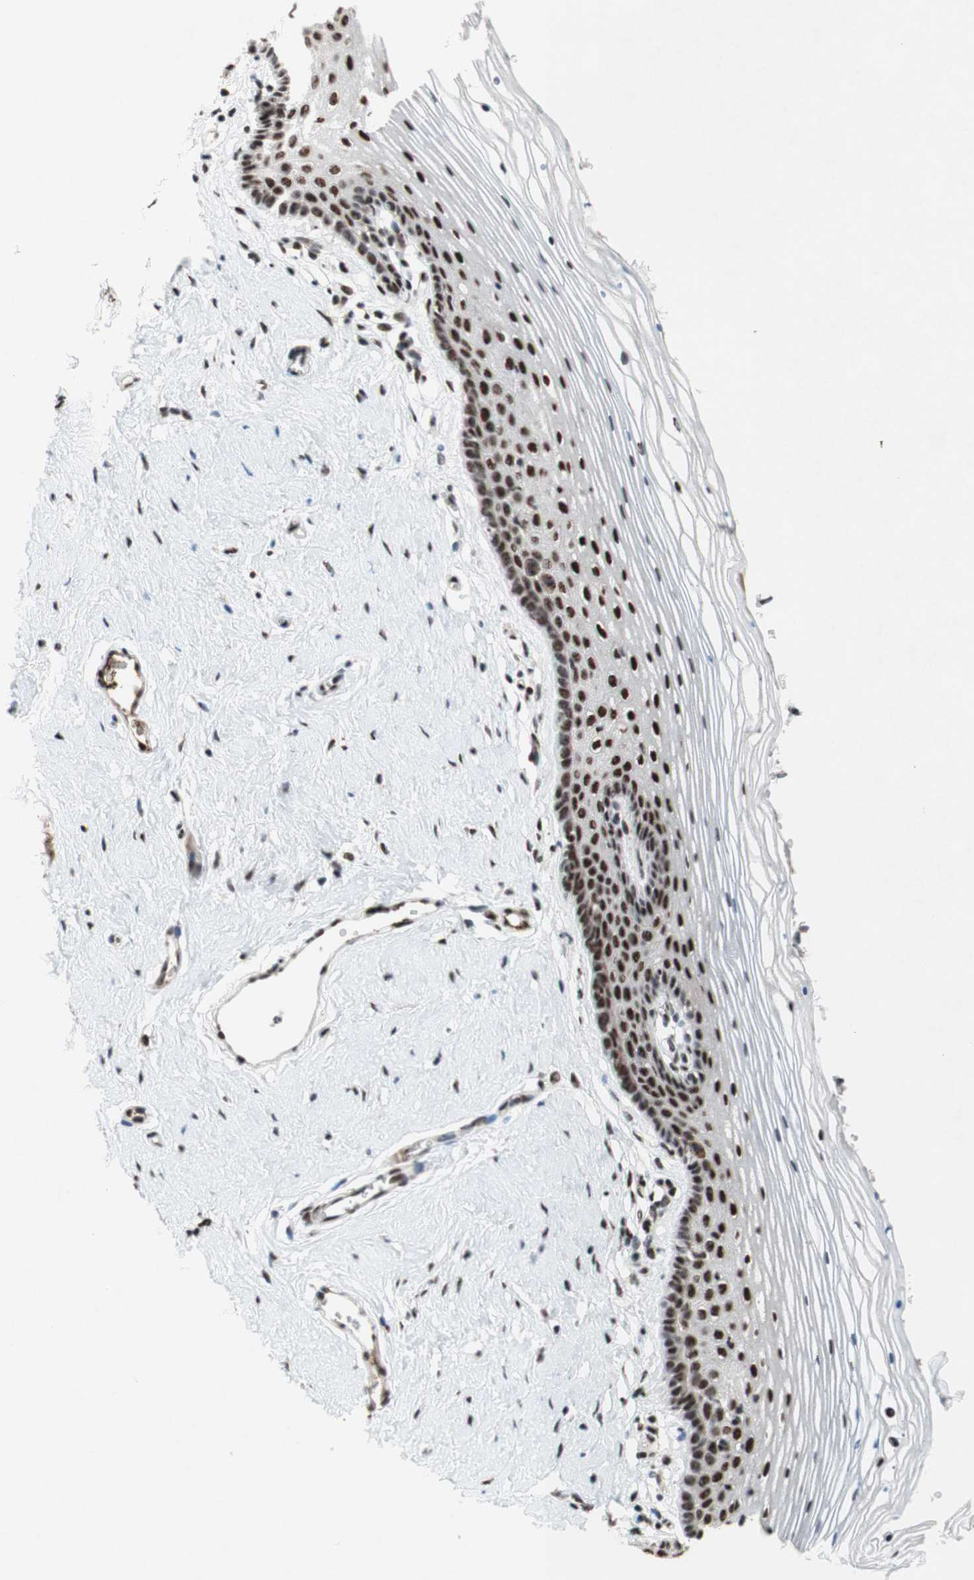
{"staining": {"intensity": "strong", "quantity": "25%-75%", "location": "nuclear"}, "tissue": "vagina", "cell_type": "Squamous epithelial cells", "image_type": "normal", "snomed": [{"axis": "morphology", "description": "Normal tissue, NOS"}, {"axis": "topography", "description": "Vagina"}], "caption": "Immunohistochemical staining of unremarkable human vagina shows 25%-75% levels of strong nuclear protein expression in about 25%-75% of squamous epithelial cells. The staining is performed using DAB brown chromogen to label protein expression. The nuclei are counter-stained blue using hematoxylin.", "gene": "TLE1", "patient": {"sex": "female", "age": 32}}